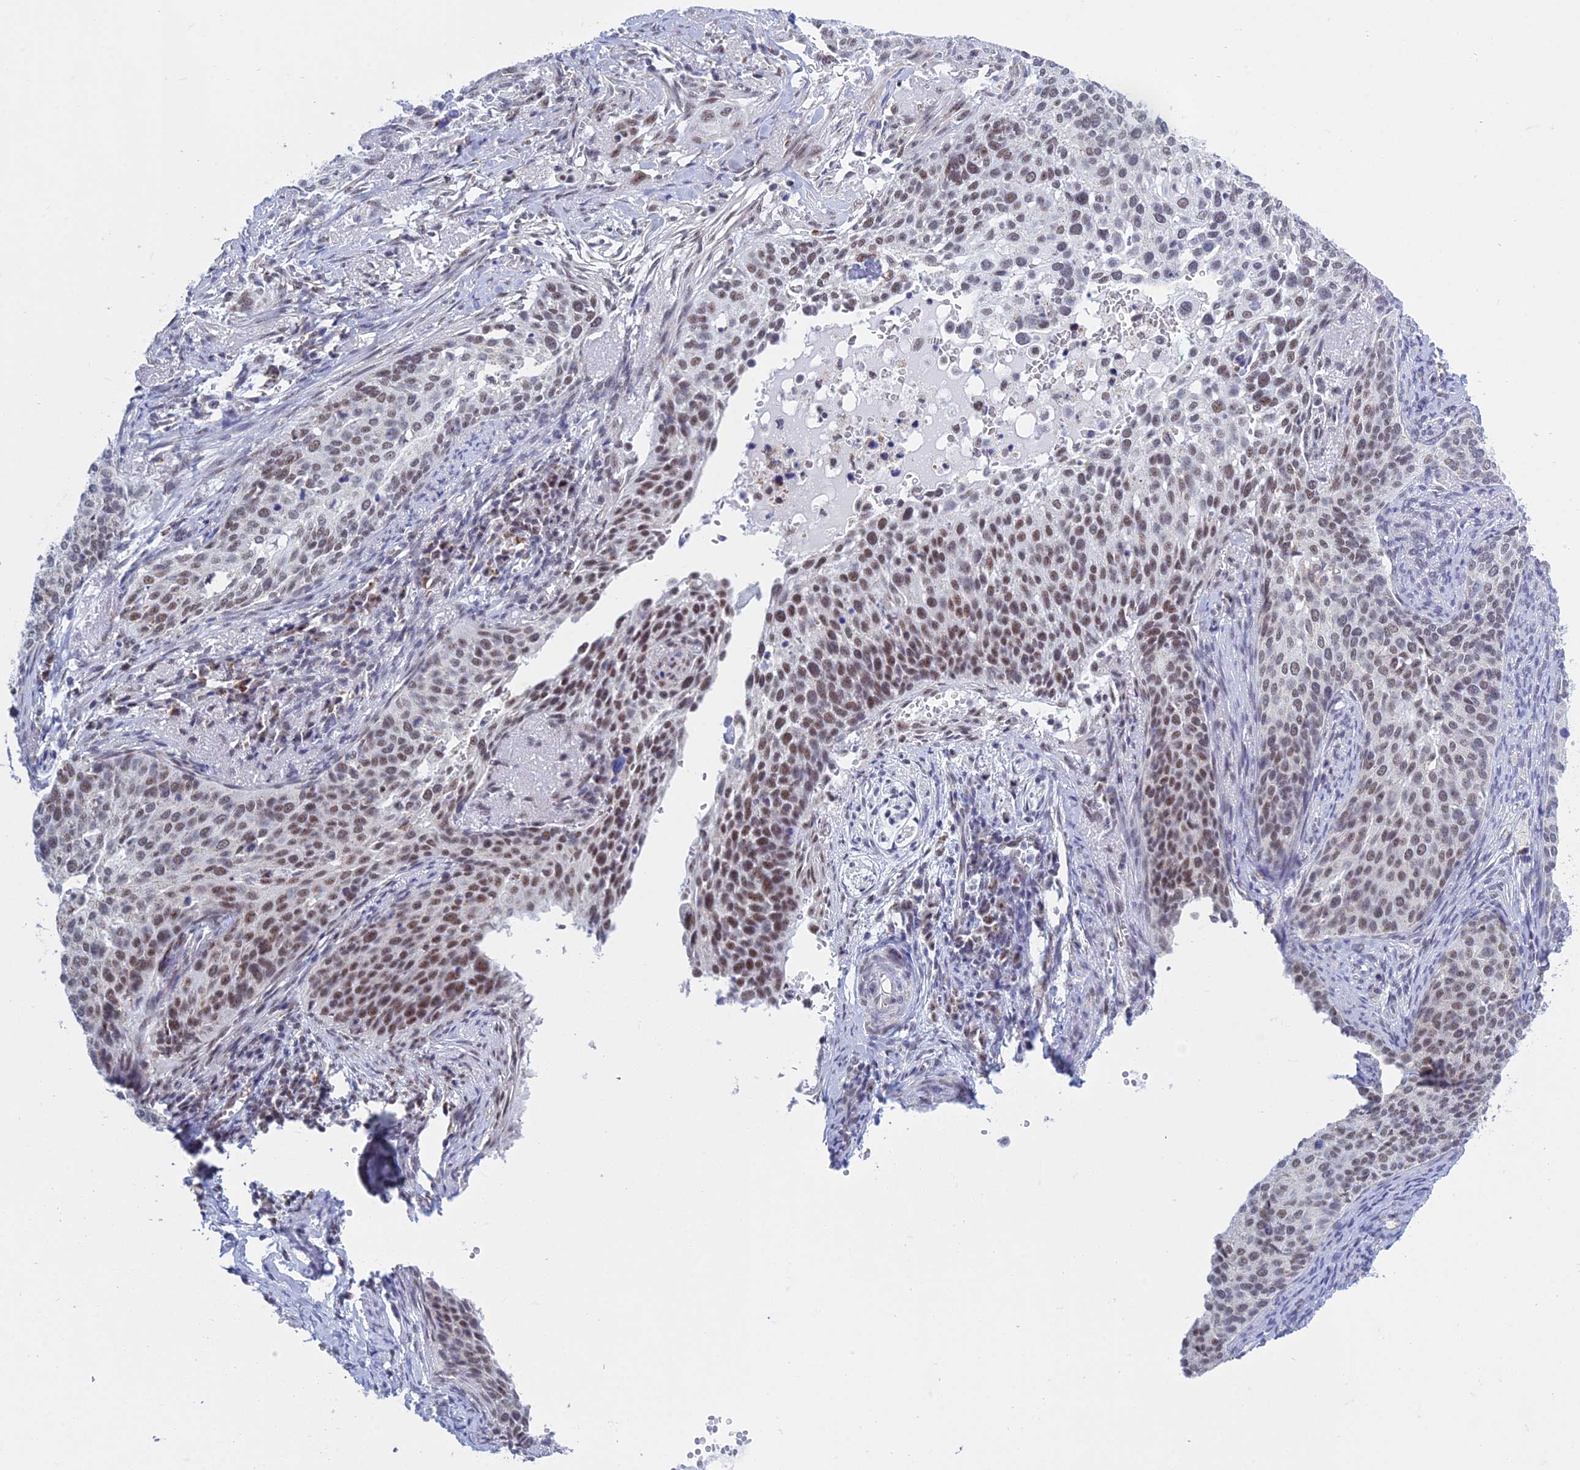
{"staining": {"intensity": "moderate", "quantity": ">75%", "location": "nuclear"}, "tissue": "cervical cancer", "cell_type": "Tumor cells", "image_type": "cancer", "snomed": [{"axis": "morphology", "description": "Squamous cell carcinoma, NOS"}, {"axis": "topography", "description": "Cervix"}], "caption": "Cervical cancer stained for a protein displays moderate nuclear positivity in tumor cells.", "gene": "KLF14", "patient": {"sex": "female", "age": 44}}